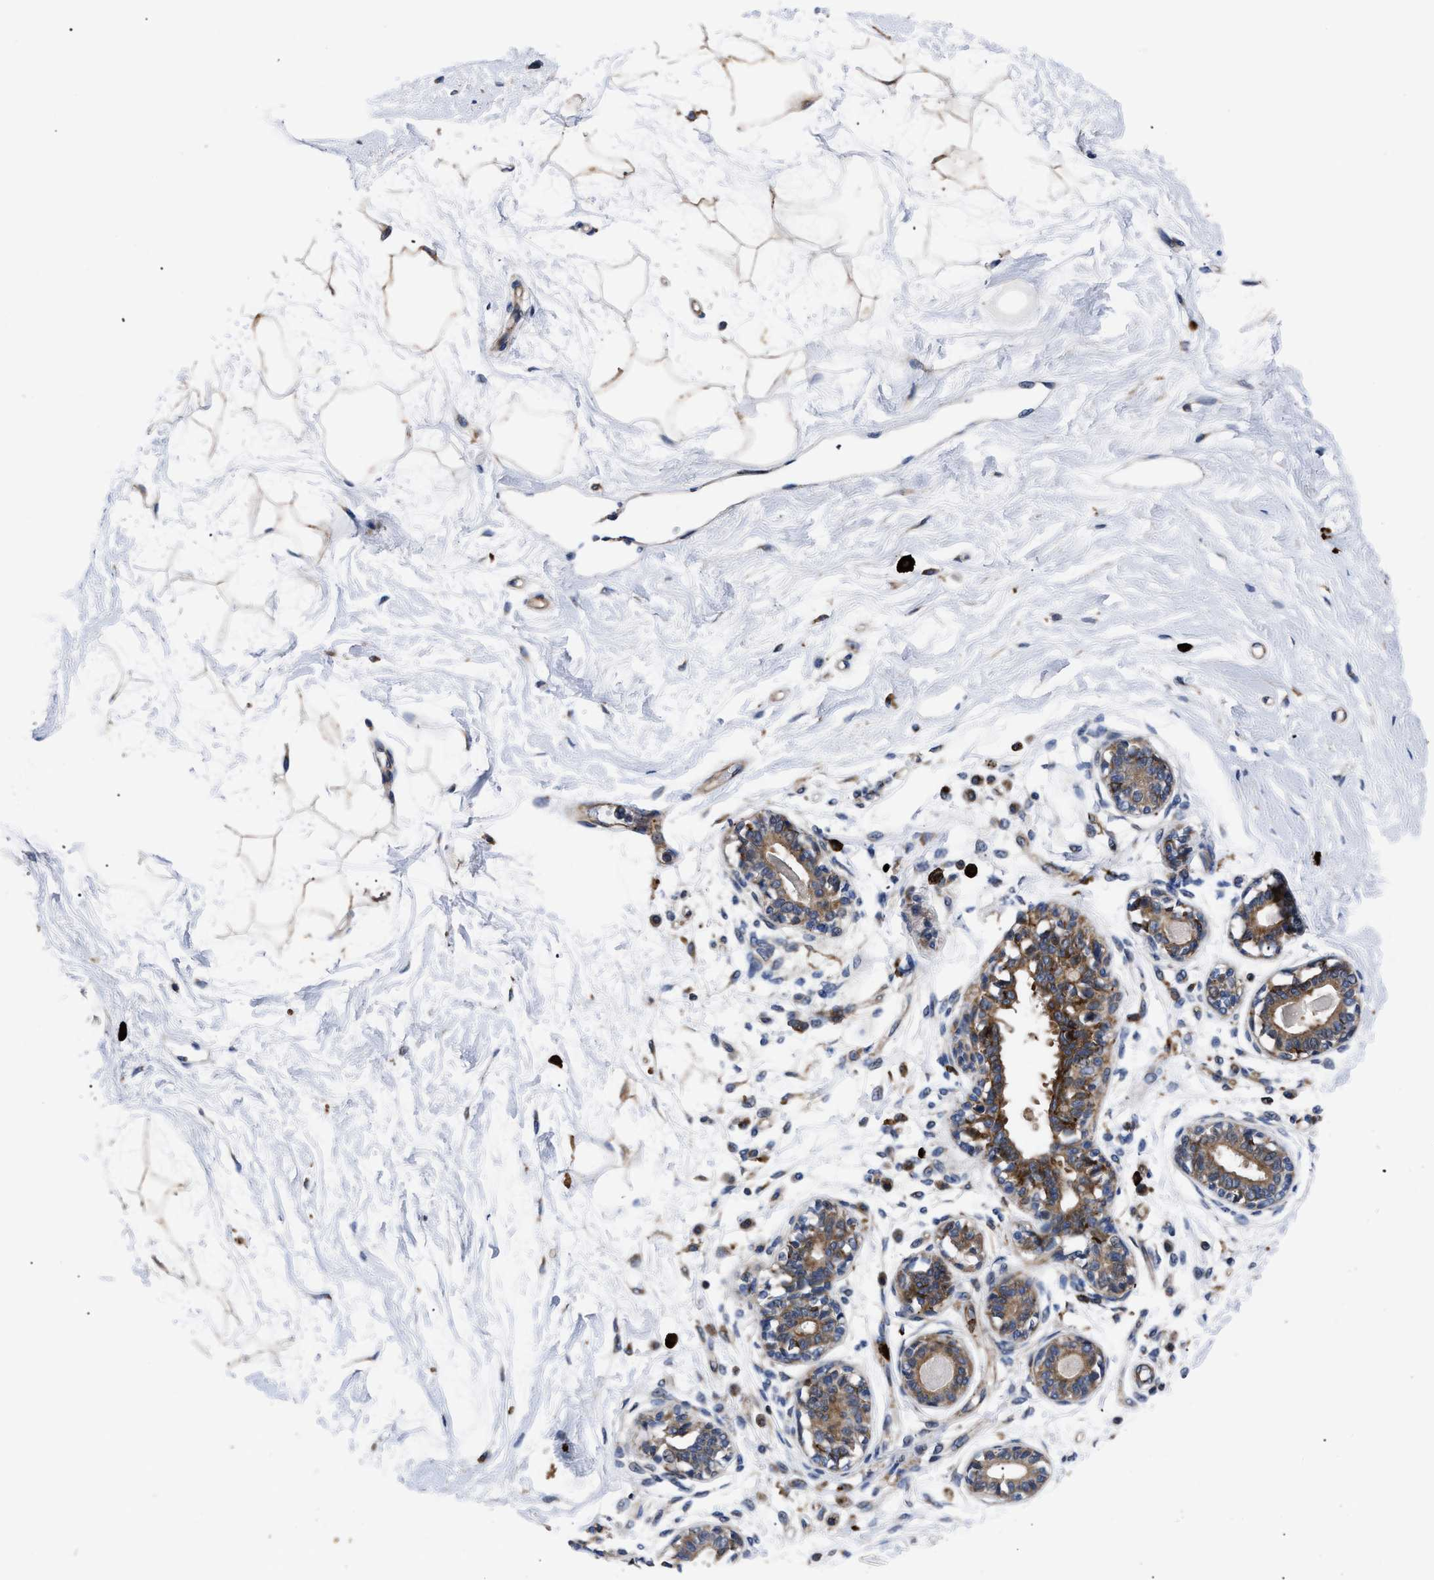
{"staining": {"intensity": "moderate", "quantity": ">75%", "location": "cytoplasmic/membranous"}, "tissue": "breast", "cell_type": "Adipocytes", "image_type": "normal", "snomed": [{"axis": "morphology", "description": "Normal tissue, NOS"}, {"axis": "topography", "description": "Breast"}], "caption": "High-power microscopy captured an IHC histopathology image of normal breast, revealing moderate cytoplasmic/membranous expression in approximately >75% of adipocytes. Nuclei are stained in blue.", "gene": "SPAST", "patient": {"sex": "female", "age": 45}}